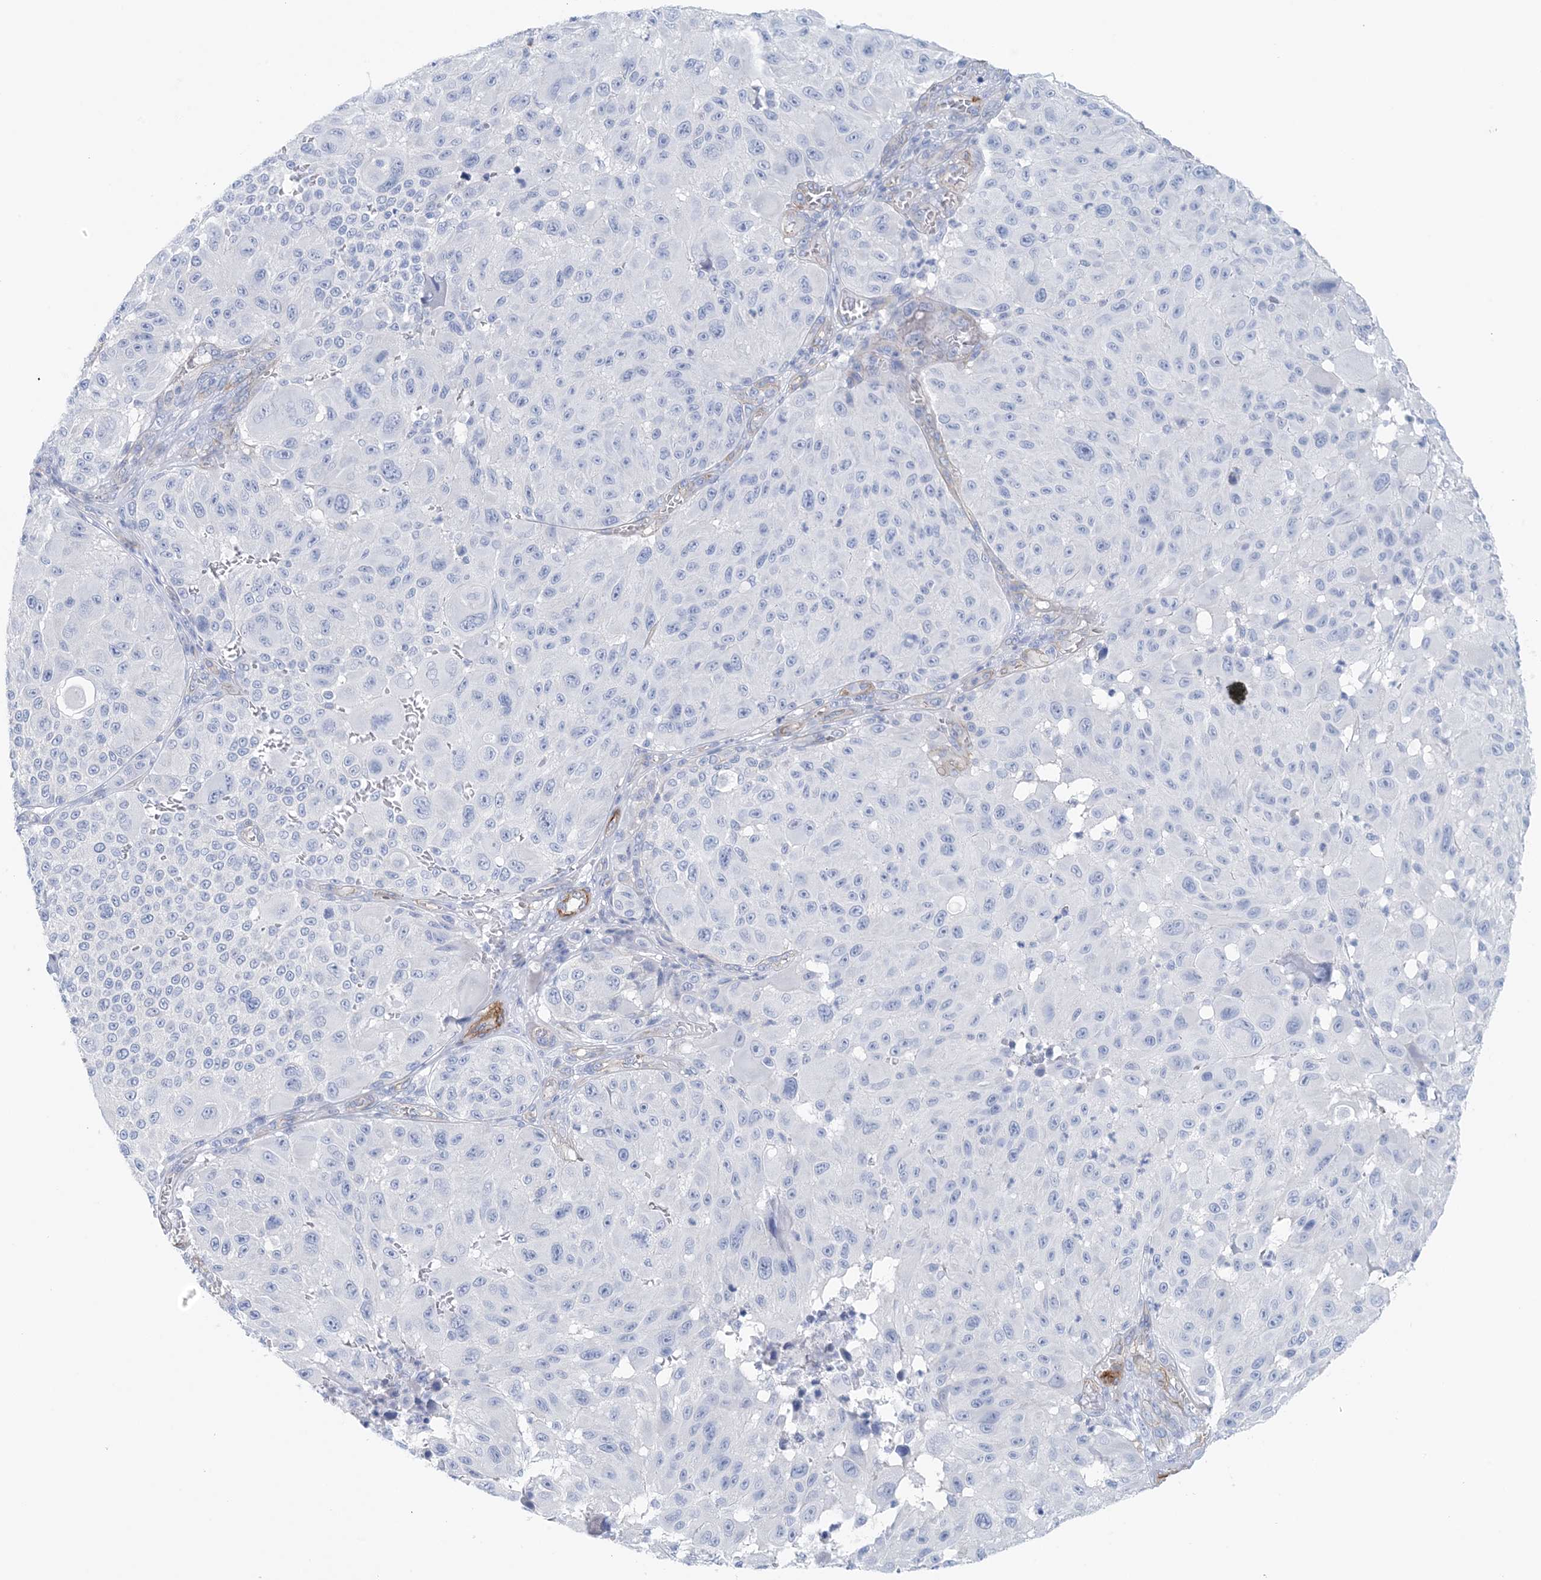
{"staining": {"intensity": "negative", "quantity": "none", "location": "none"}, "tissue": "melanoma", "cell_type": "Tumor cells", "image_type": "cancer", "snomed": [{"axis": "morphology", "description": "Malignant melanoma, NOS"}, {"axis": "topography", "description": "Skin"}], "caption": "Immunohistochemistry (IHC) photomicrograph of human malignant melanoma stained for a protein (brown), which displays no expression in tumor cells.", "gene": "SHANK1", "patient": {"sex": "male", "age": 83}}